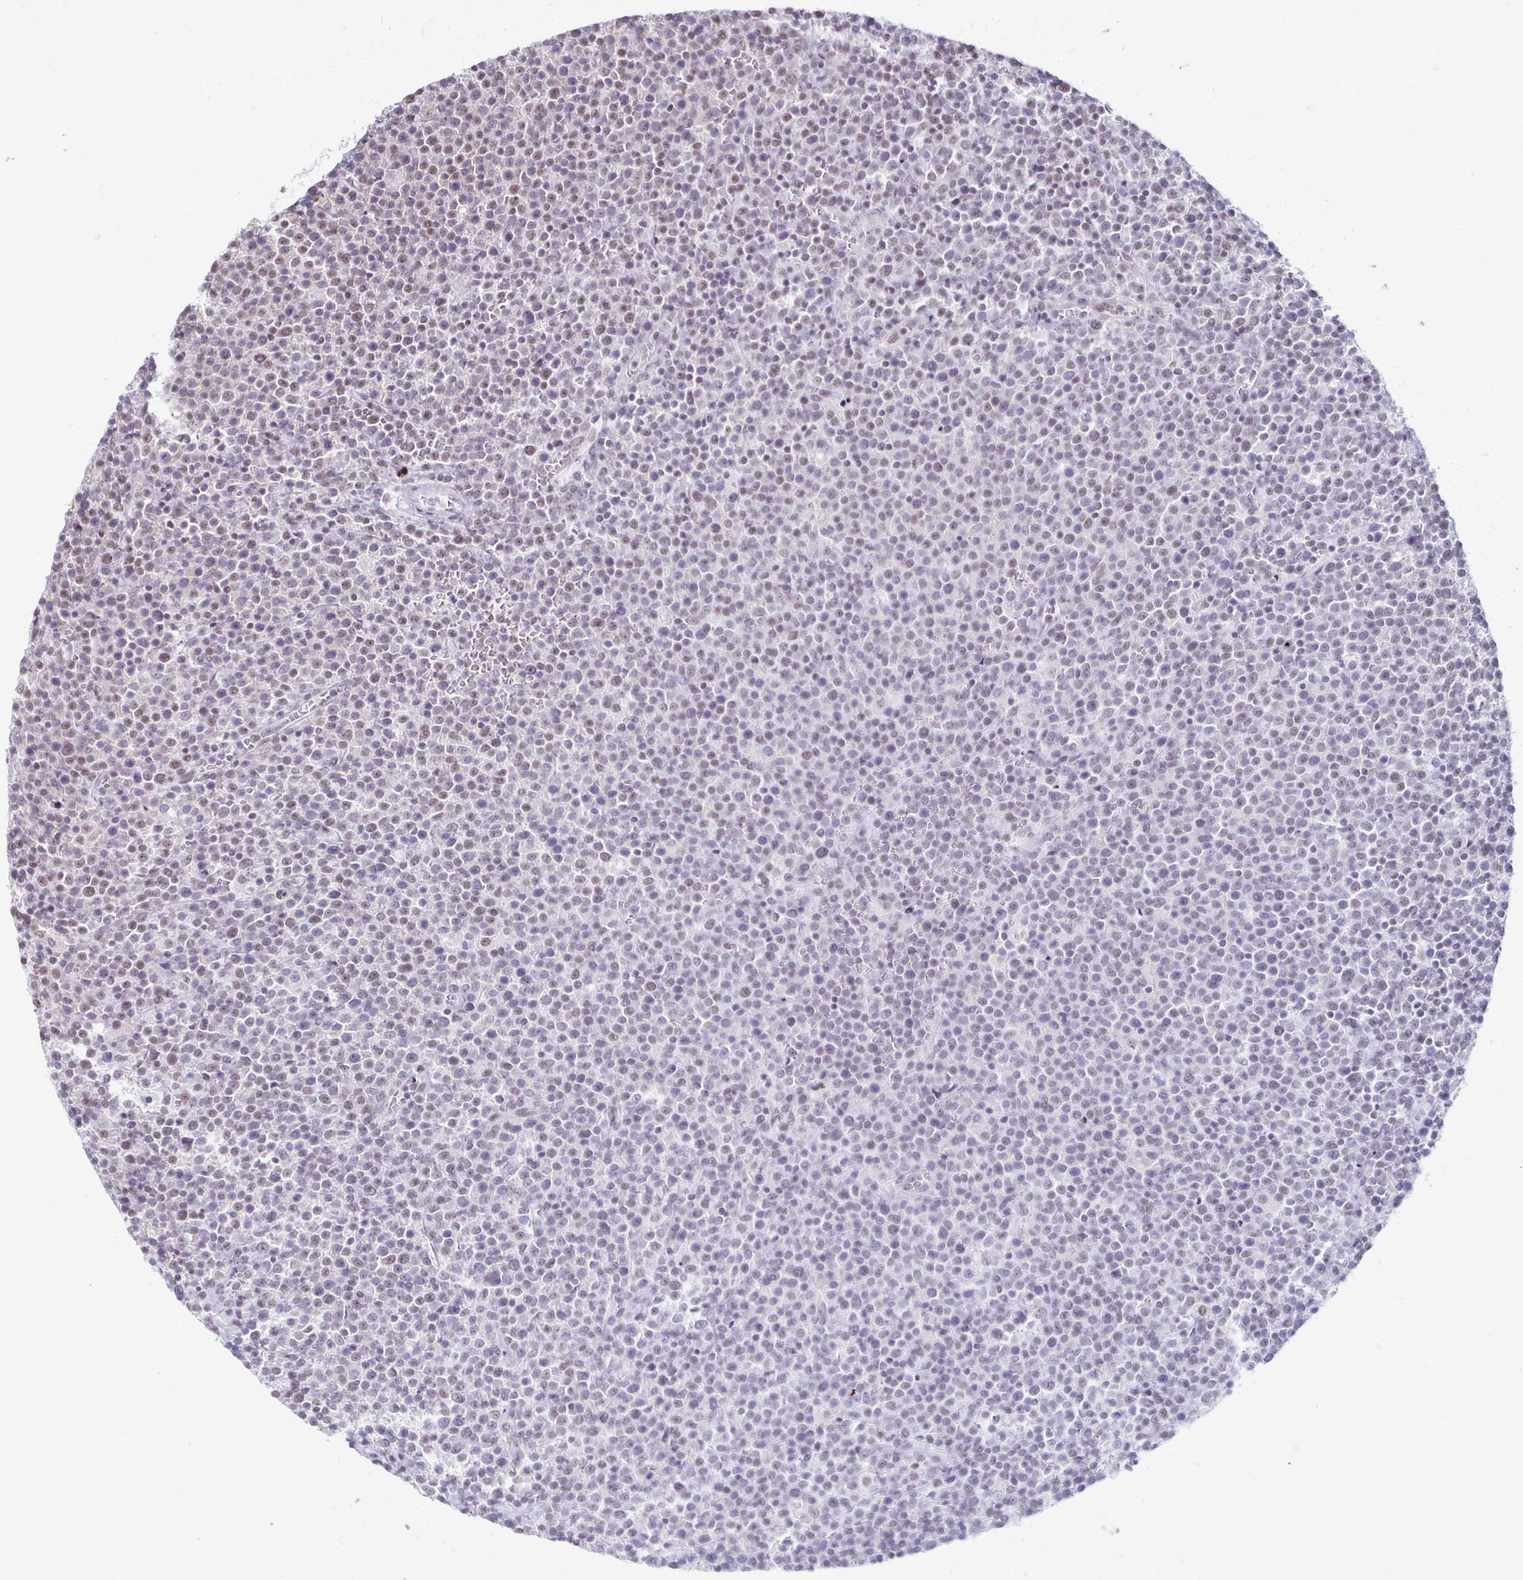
{"staining": {"intensity": "moderate", "quantity": "25%-75%", "location": "nuclear"}, "tissue": "lymphoma", "cell_type": "Tumor cells", "image_type": "cancer", "snomed": [{"axis": "morphology", "description": "Malignant lymphoma, non-Hodgkin's type, High grade"}, {"axis": "topography", "description": "Lymph node"}], "caption": "Brown immunohistochemical staining in human high-grade malignant lymphoma, non-Hodgkin's type reveals moderate nuclear staining in about 25%-75% of tumor cells.", "gene": "XRCC6", "patient": {"sex": "male", "age": 61}}